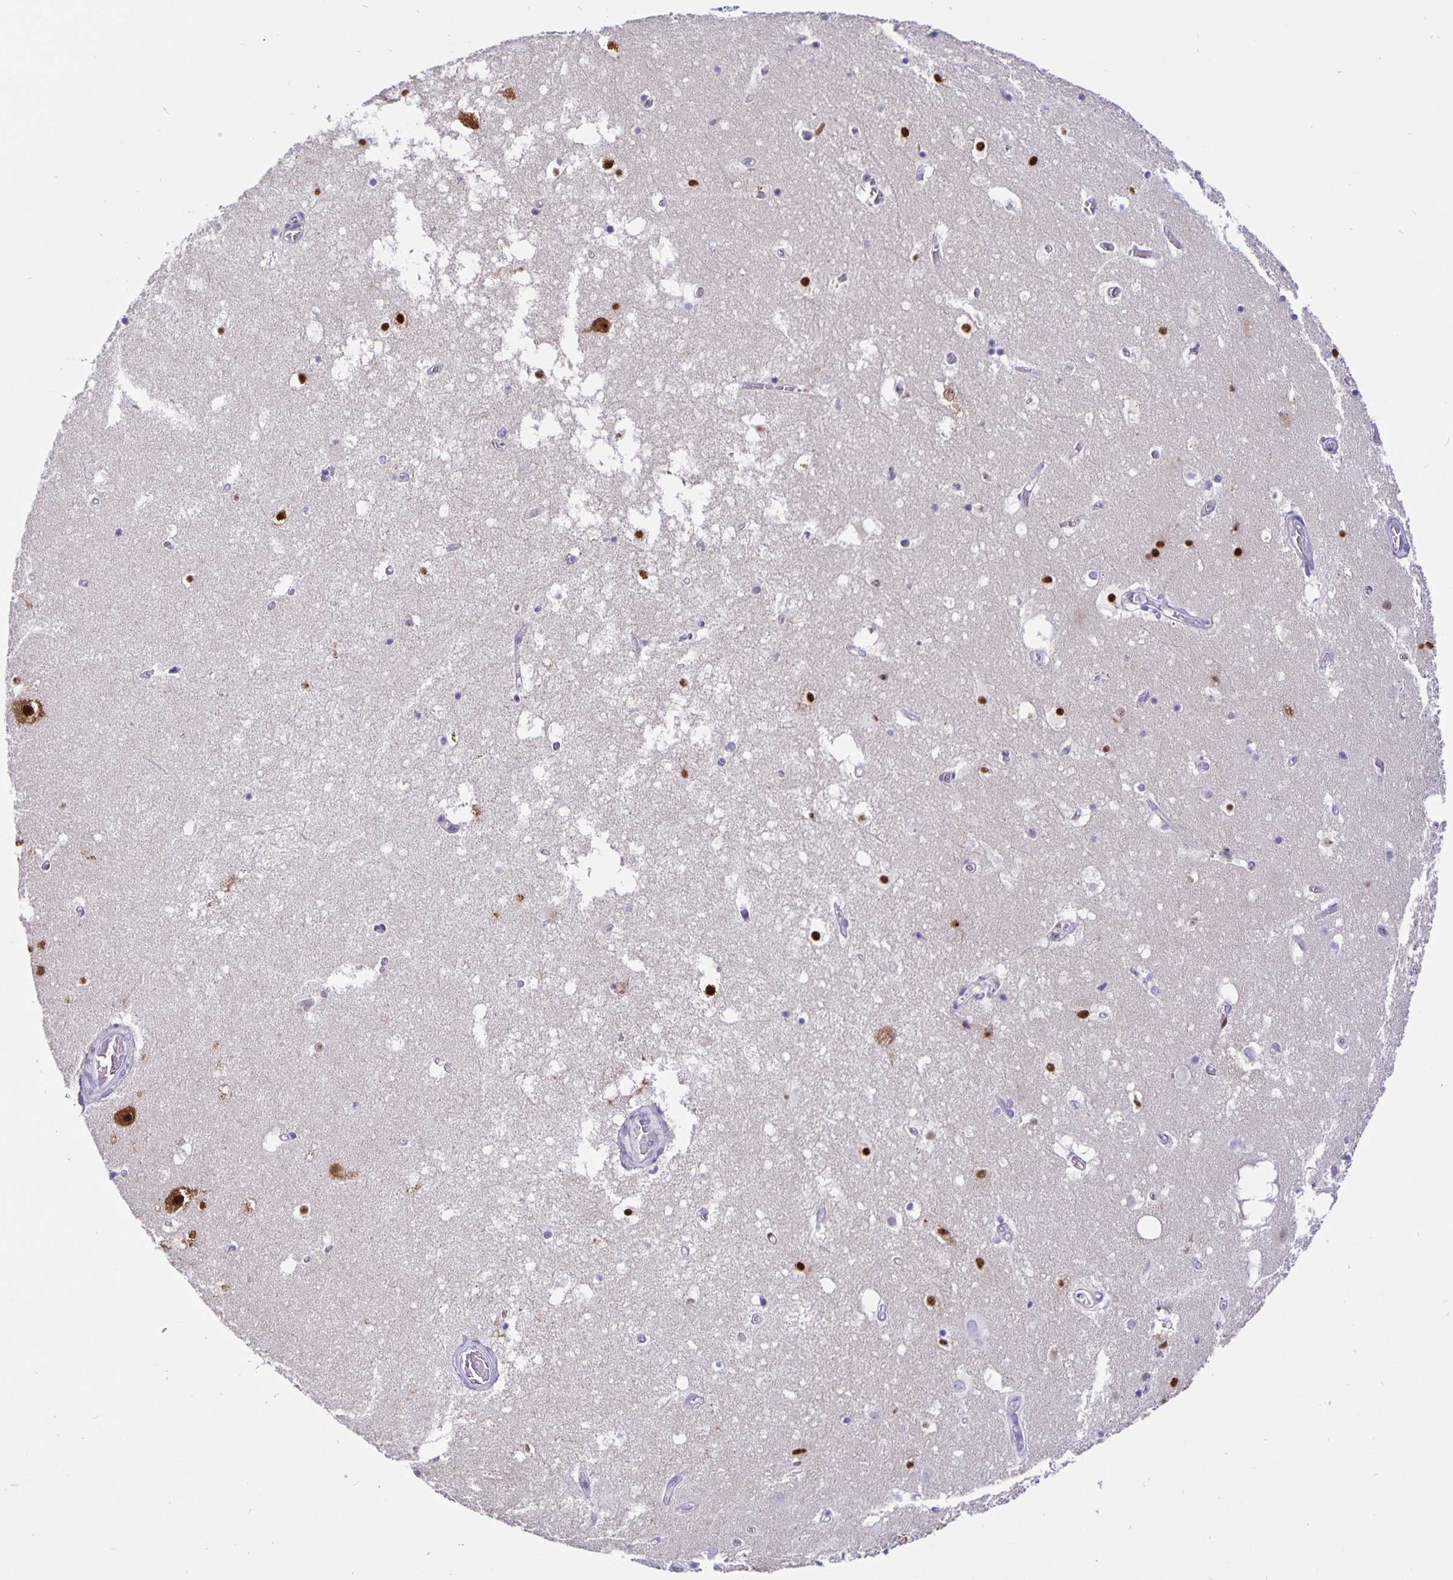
{"staining": {"intensity": "strong", "quantity": "<25%", "location": "nuclear"}, "tissue": "hippocampus", "cell_type": "Glial cells", "image_type": "normal", "snomed": [{"axis": "morphology", "description": "Normal tissue, NOS"}, {"axis": "topography", "description": "Hippocampus"}], "caption": "Protein analysis of normal hippocampus reveals strong nuclear positivity in approximately <25% of glial cells. Nuclei are stained in blue.", "gene": "FOSL2", "patient": {"sex": "female", "age": 52}}